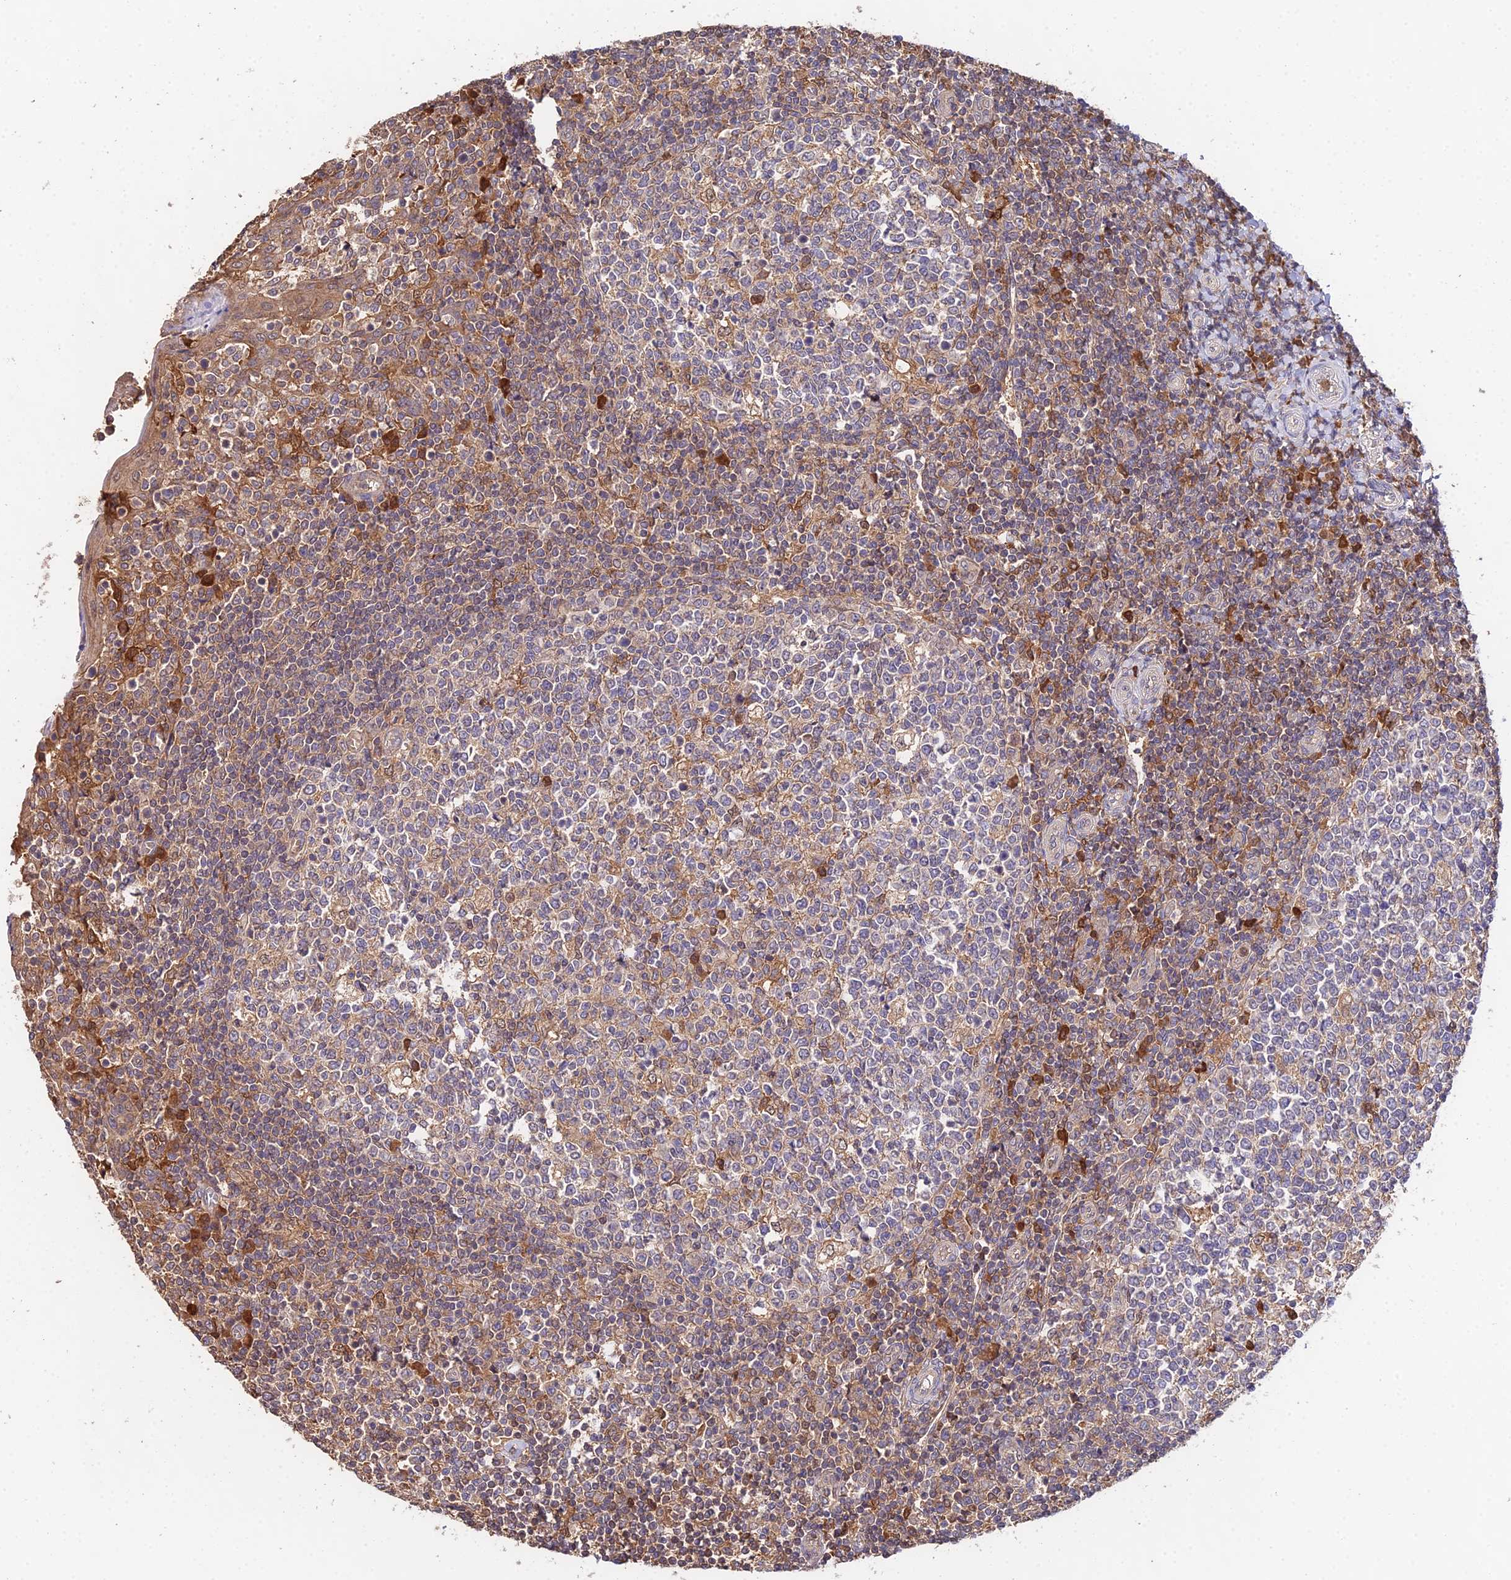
{"staining": {"intensity": "weak", "quantity": "<25%", "location": "cytoplasmic/membranous,nuclear"}, "tissue": "tonsil", "cell_type": "Germinal center cells", "image_type": "normal", "snomed": [{"axis": "morphology", "description": "Normal tissue, NOS"}, {"axis": "topography", "description": "Tonsil"}], "caption": "A high-resolution photomicrograph shows immunohistochemistry staining of benign tonsil, which reveals no significant positivity in germinal center cells. The staining was performed using DAB (3,3'-diaminobenzidine) to visualize the protein expression in brown, while the nuclei were stained in blue with hematoxylin (Magnification: 20x).", "gene": "FBP1", "patient": {"sex": "female", "age": 19}}